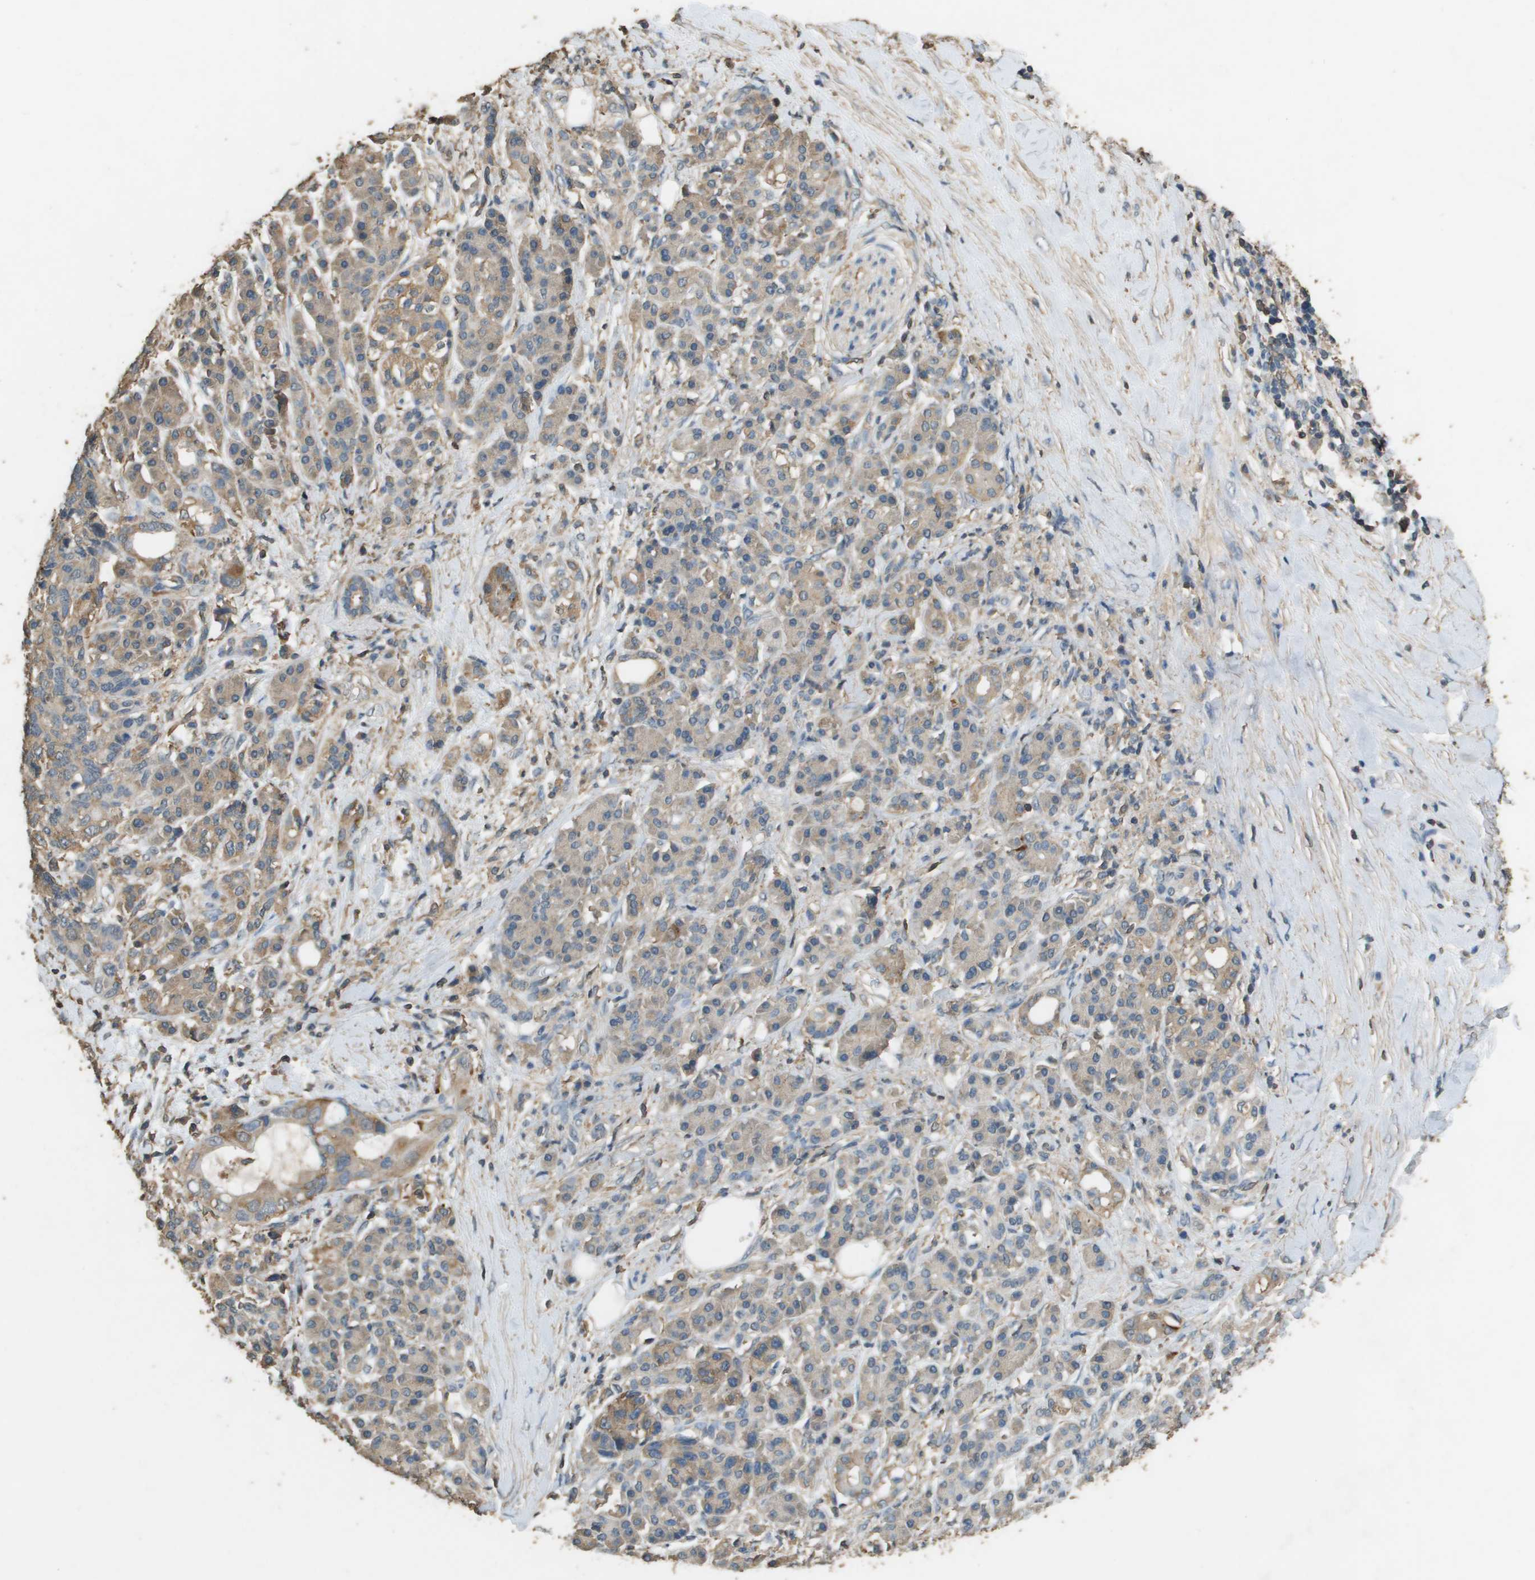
{"staining": {"intensity": "weak", "quantity": "25%-75%", "location": "cytoplasmic/membranous"}, "tissue": "pancreatic cancer", "cell_type": "Tumor cells", "image_type": "cancer", "snomed": [{"axis": "morphology", "description": "Adenocarcinoma, NOS"}, {"axis": "topography", "description": "Pancreas"}], "caption": "The photomicrograph reveals immunohistochemical staining of pancreatic cancer (adenocarcinoma). There is weak cytoplasmic/membranous positivity is present in approximately 25%-75% of tumor cells. (Stains: DAB in brown, nuclei in blue, Microscopy: brightfield microscopy at high magnification).", "gene": "MS4A7", "patient": {"sex": "female", "age": 56}}